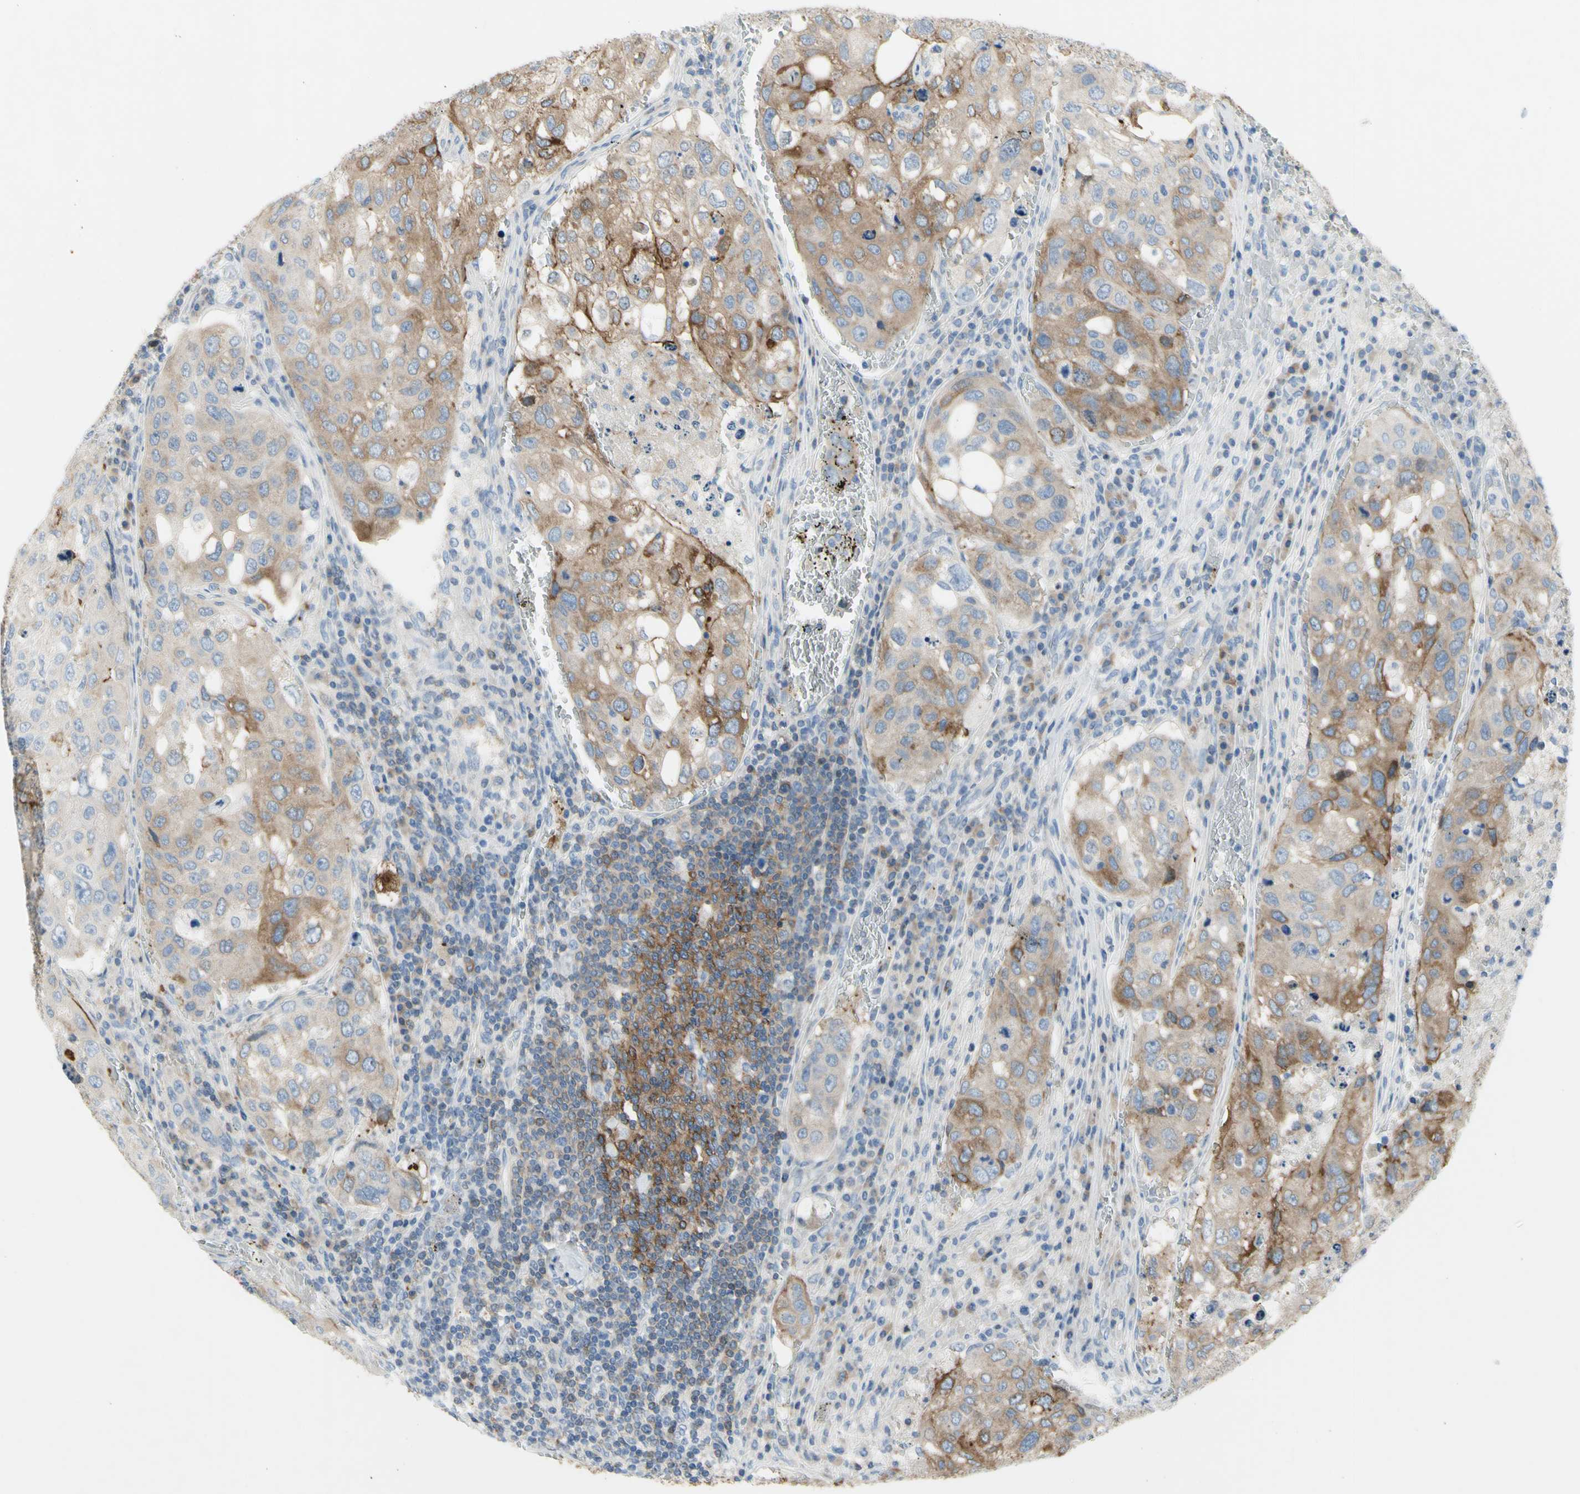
{"staining": {"intensity": "weak", "quantity": ">75%", "location": "cytoplasmic/membranous"}, "tissue": "urothelial cancer", "cell_type": "Tumor cells", "image_type": "cancer", "snomed": [{"axis": "morphology", "description": "Urothelial carcinoma, High grade"}, {"axis": "topography", "description": "Lymph node"}, {"axis": "topography", "description": "Urinary bladder"}], "caption": "Urothelial cancer stained with a protein marker shows weak staining in tumor cells.", "gene": "MUC1", "patient": {"sex": "male", "age": 51}}